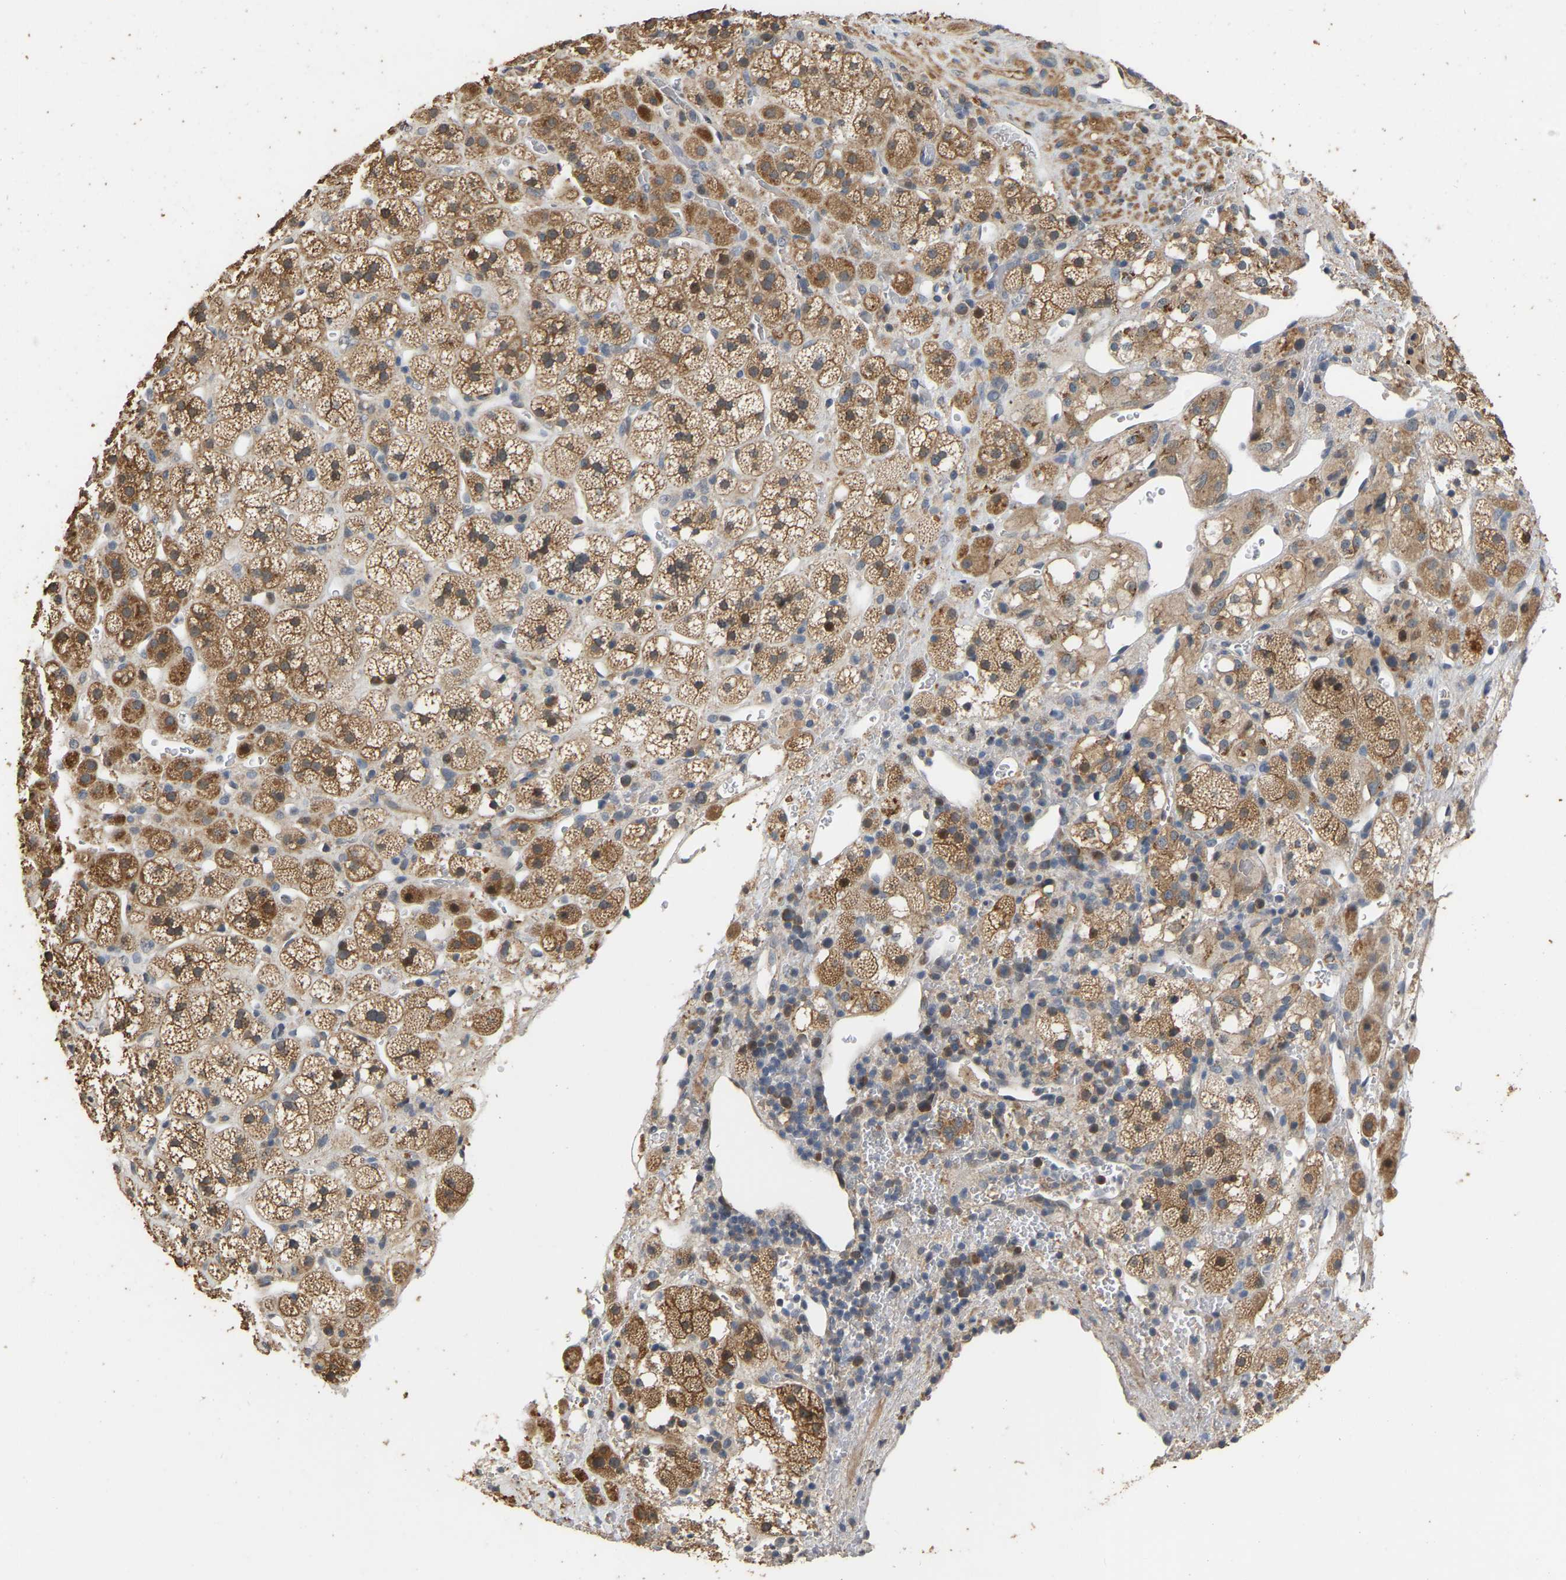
{"staining": {"intensity": "moderate", "quantity": ">75%", "location": "cytoplasmic/membranous,nuclear"}, "tissue": "adrenal gland", "cell_type": "Glandular cells", "image_type": "normal", "snomed": [{"axis": "morphology", "description": "Normal tissue, NOS"}, {"axis": "topography", "description": "Adrenal gland"}], "caption": "Brown immunohistochemical staining in benign adrenal gland shows moderate cytoplasmic/membranous,nuclear expression in about >75% of glandular cells.", "gene": "NCS1", "patient": {"sex": "male", "age": 56}}